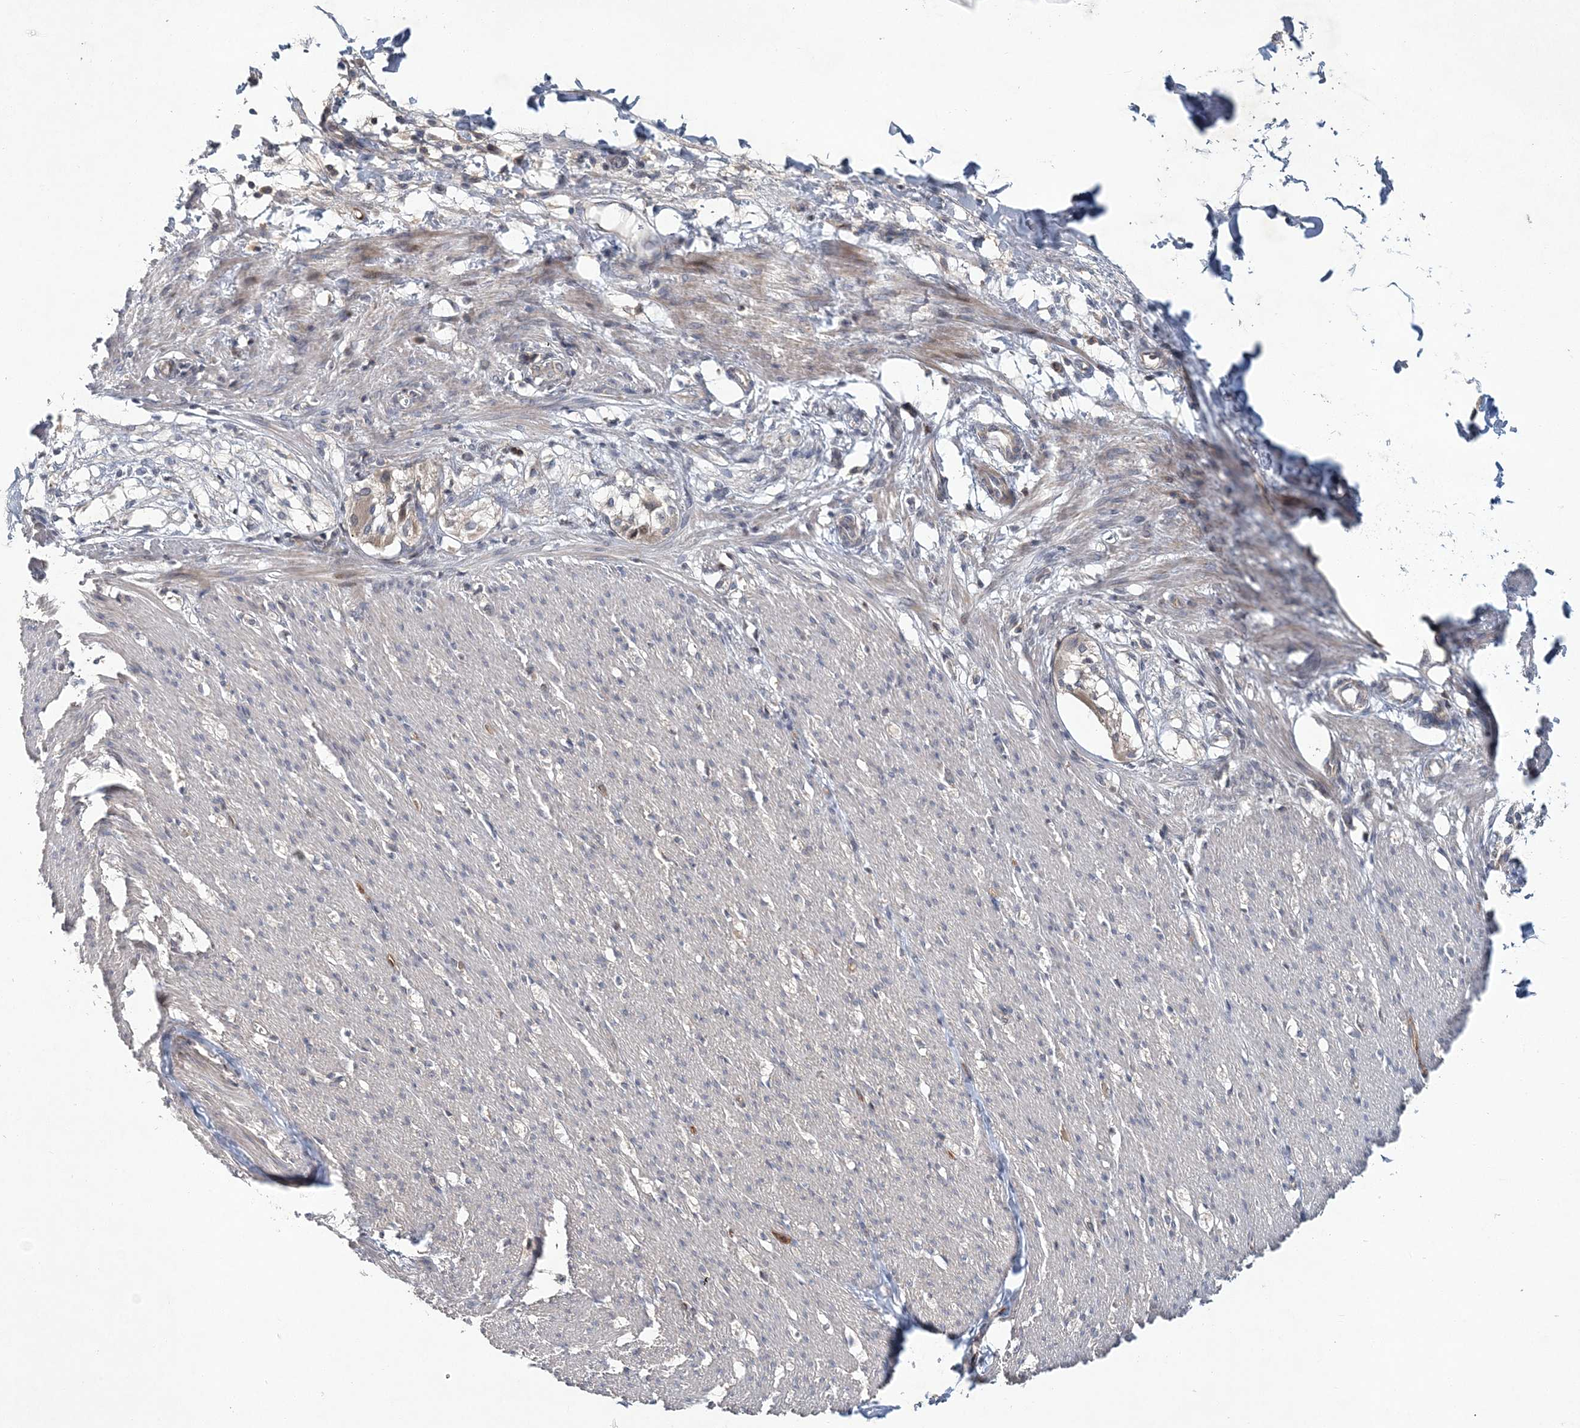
{"staining": {"intensity": "weak", "quantity": "25%-75%", "location": "cytoplasmic/membranous"}, "tissue": "smooth muscle", "cell_type": "Smooth muscle cells", "image_type": "normal", "snomed": [{"axis": "morphology", "description": "Normal tissue, NOS"}, {"axis": "morphology", "description": "Adenocarcinoma, NOS"}, {"axis": "topography", "description": "Smooth muscle"}, {"axis": "topography", "description": "Colon"}], "caption": "IHC photomicrograph of normal smooth muscle: human smooth muscle stained using immunohistochemistry exhibits low levels of weak protein expression localized specifically in the cytoplasmic/membranous of smooth muscle cells, appearing as a cytoplasmic/membranous brown color.", "gene": "RNF25", "patient": {"sex": "male", "age": 14}}